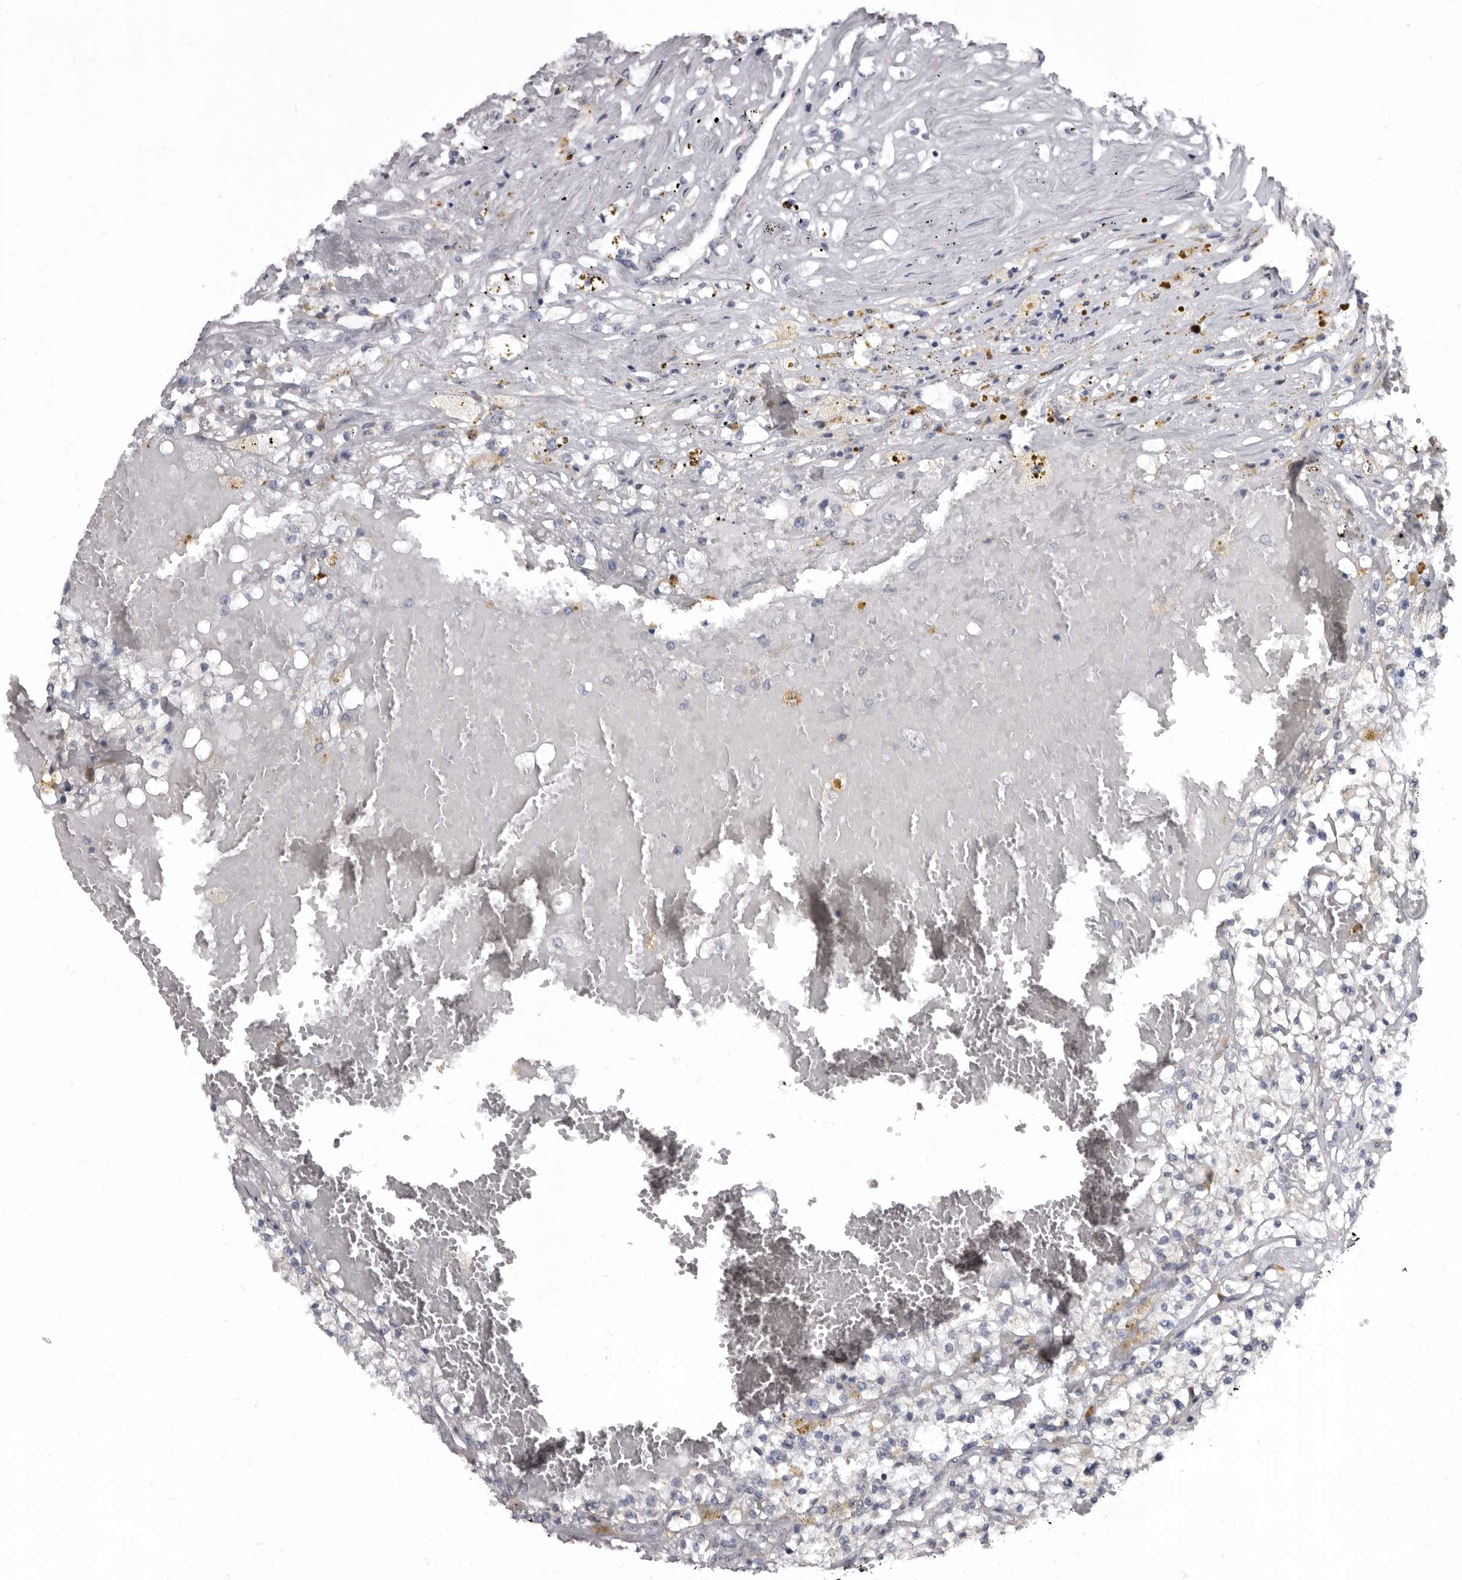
{"staining": {"intensity": "negative", "quantity": "none", "location": "none"}, "tissue": "renal cancer", "cell_type": "Tumor cells", "image_type": "cancer", "snomed": [{"axis": "morphology", "description": "Normal tissue, NOS"}, {"axis": "morphology", "description": "Adenocarcinoma, NOS"}, {"axis": "topography", "description": "Kidney"}], "caption": "Human renal cancer (adenocarcinoma) stained for a protein using immunohistochemistry (IHC) displays no expression in tumor cells.", "gene": "SULT1E1", "patient": {"sex": "male", "age": 68}}